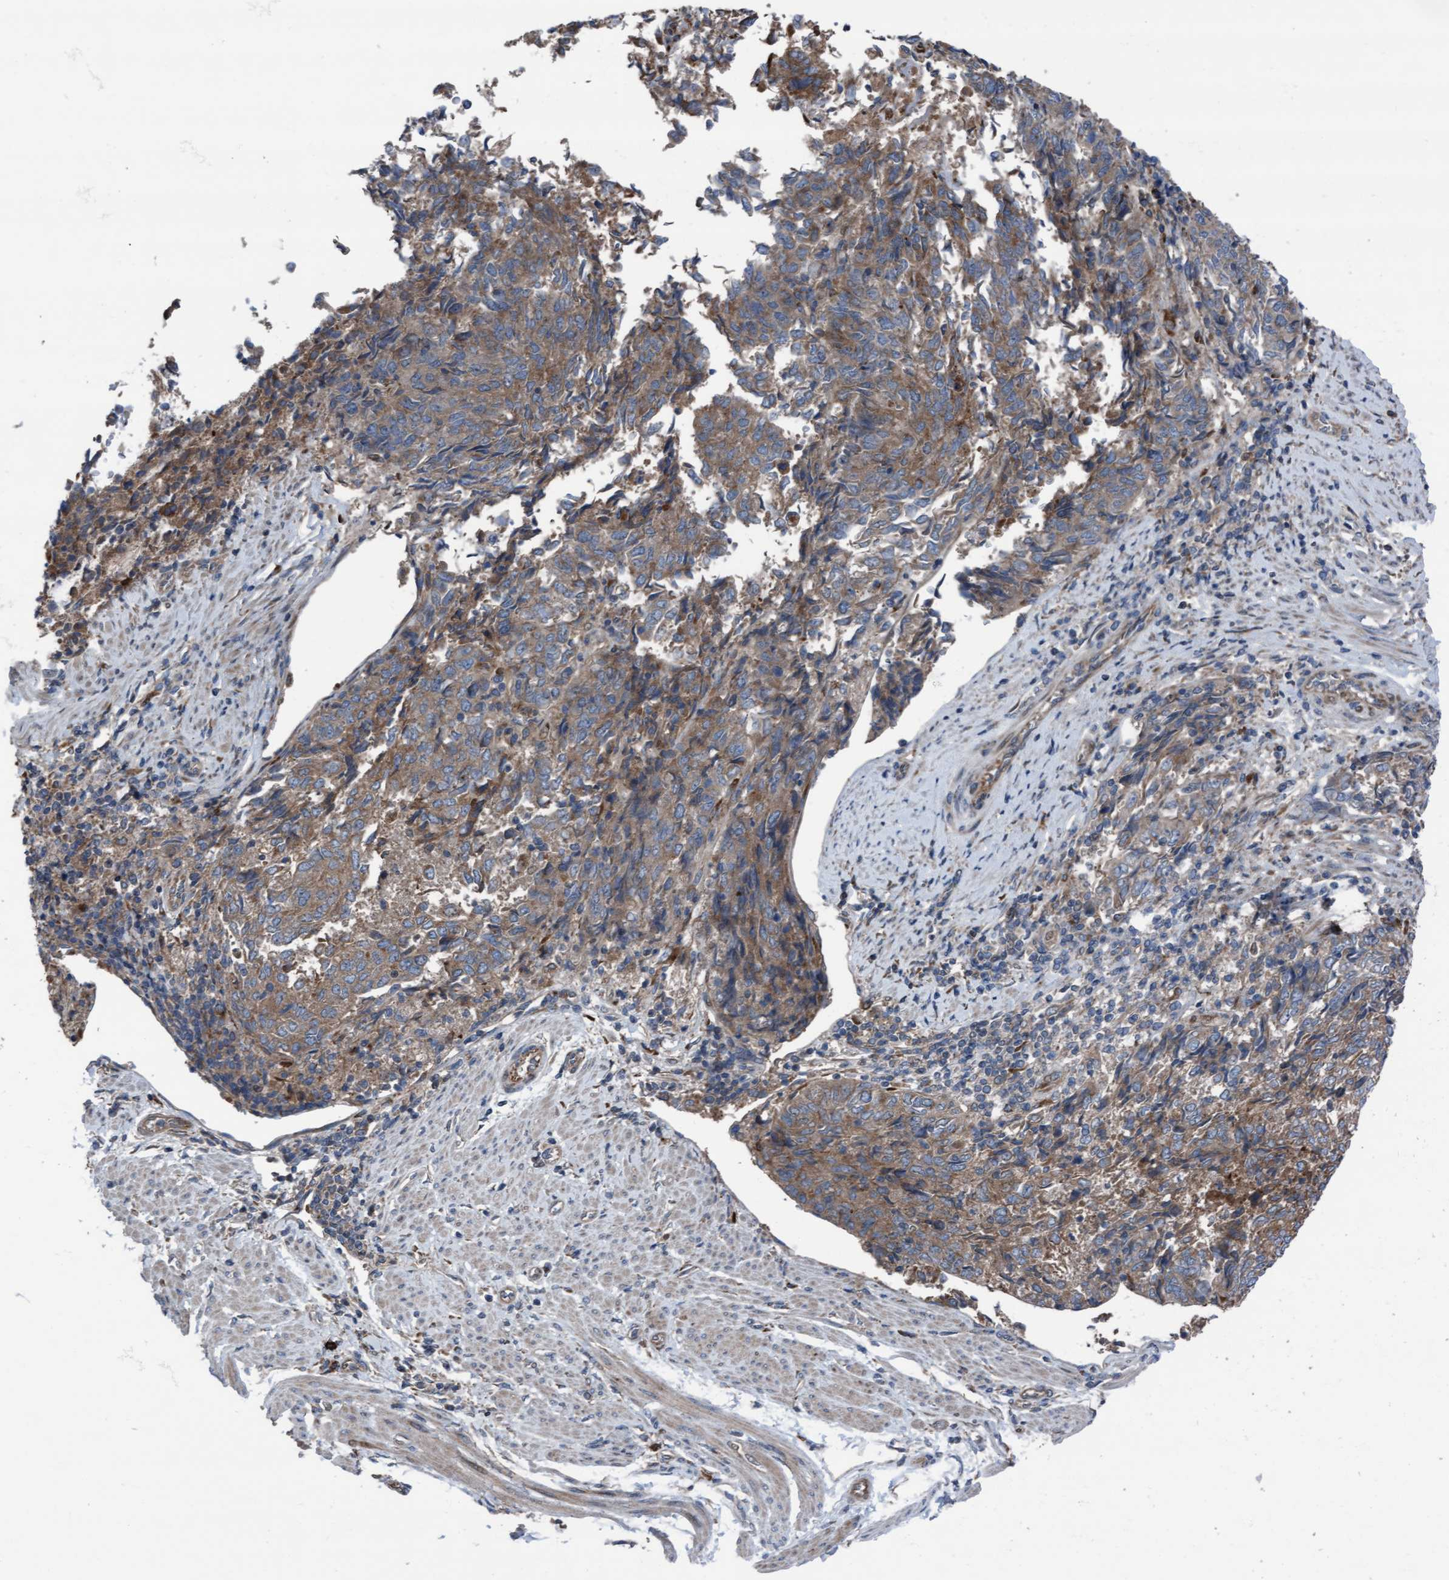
{"staining": {"intensity": "moderate", "quantity": ">75%", "location": "cytoplasmic/membranous"}, "tissue": "endometrial cancer", "cell_type": "Tumor cells", "image_type": "cancer", "snomed": [{"axis": "morphology", "description": "Adenocarcinoma, NOS"}, {"axis": "topography", "description": "Endometrium"}], "caption": "This is a photomicrograph of immunohistochemistry (IHC) staining of endometrial adenocarcinoma, which shows moderate expression in the cytoplasmic/membranous of tumor cells.", "gene": "KLHL26", "patient": {"sex": "female", "age": 80}}